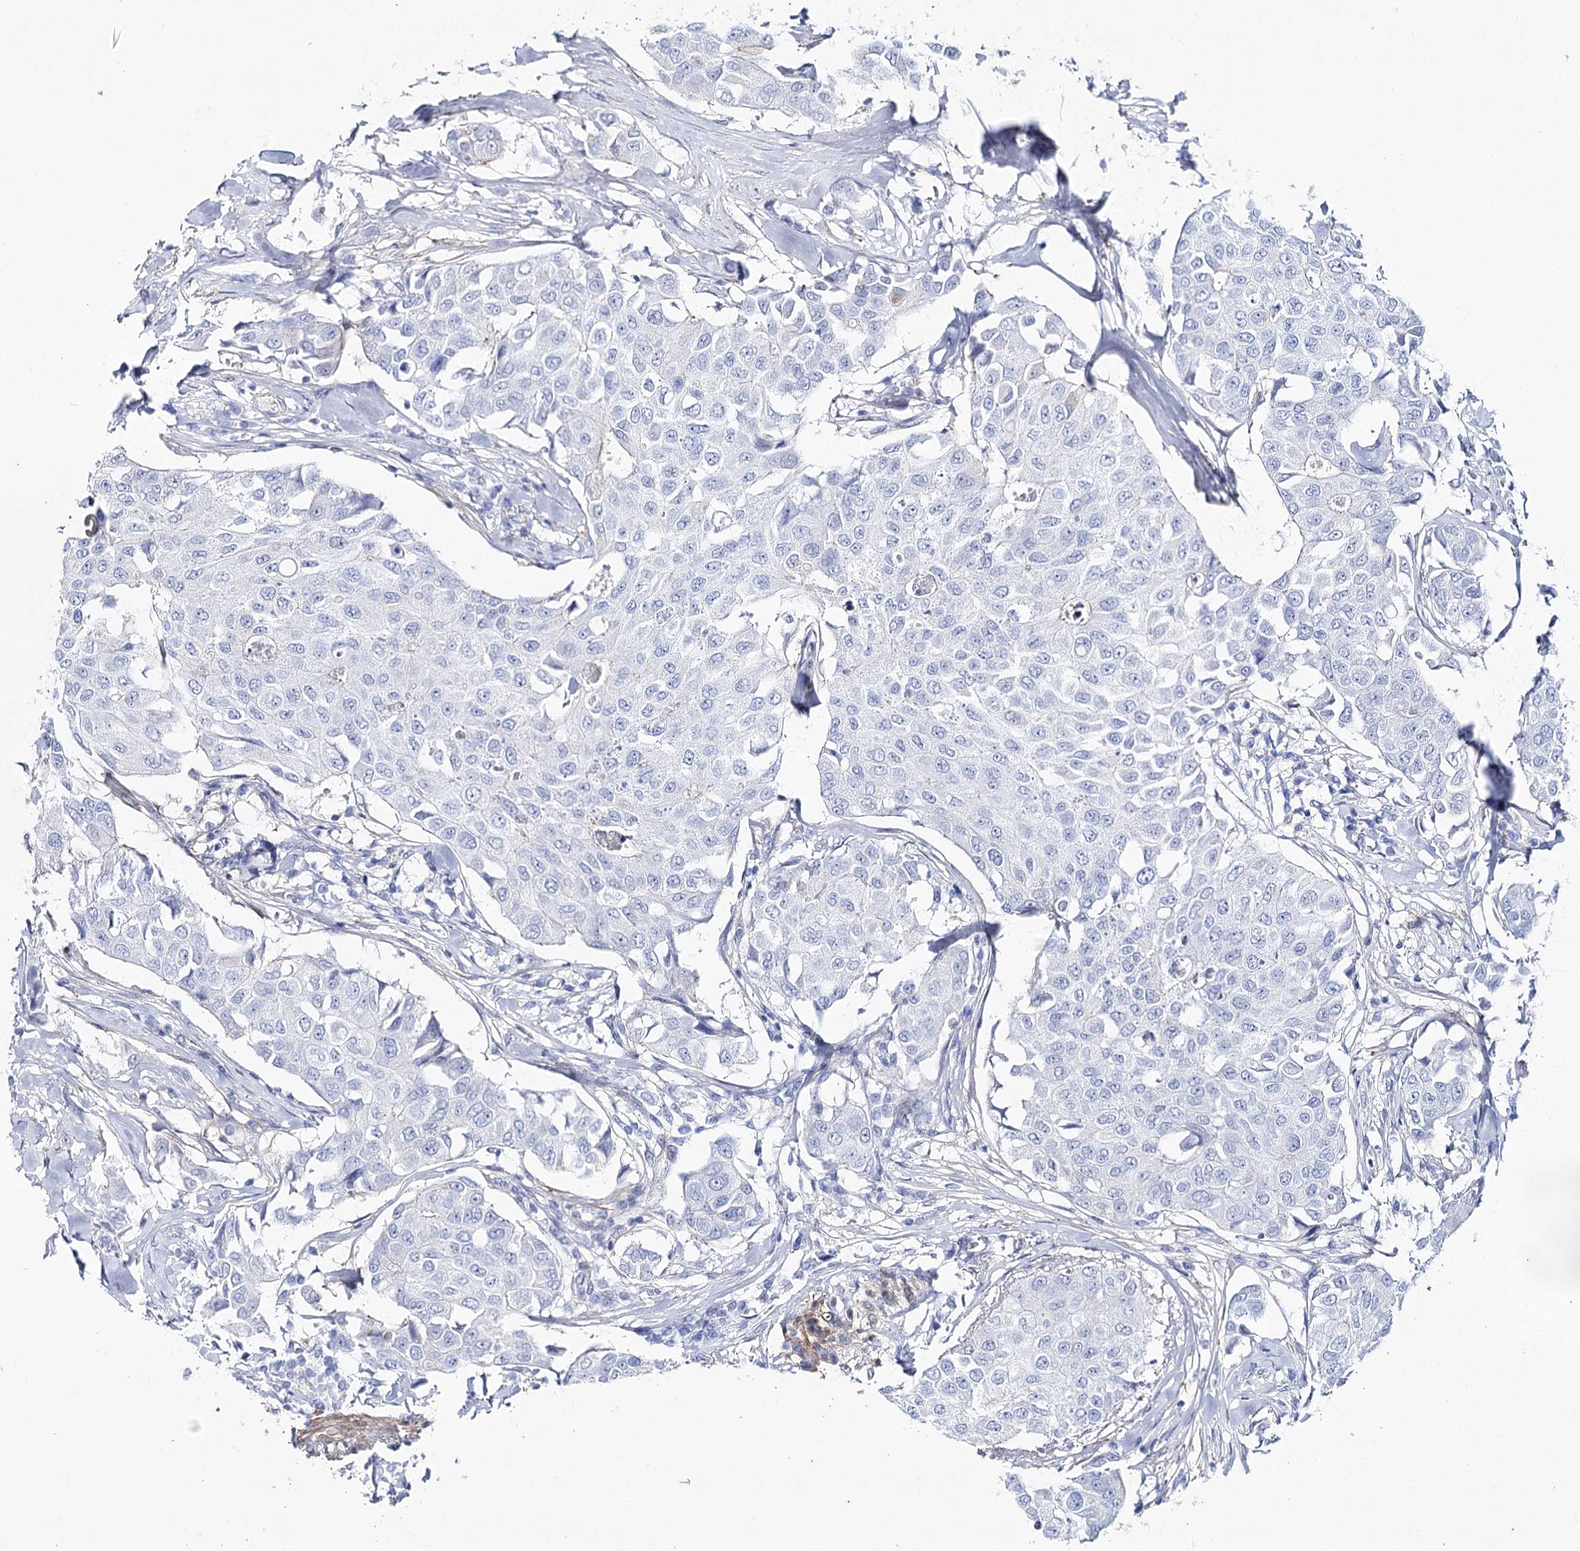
{"staining": {"intensity": "negative", "quantity": "none", "location": "none"}, "tissue": "breast cancer", "cell_type": "Tumor cells", "image_type": "cancer", "snomed": [{"axis": "morphology", "description": "Duct carcinoma"}, {"axis": "topography", "description": "Breast"}], "caption": "IHC image of breast infiltrating ductal carcinoma stained for a protein (brown), which reveals no staining in tumor cells.", "gene": "ANKRD23", "patient": {"sex": "female", "age": 80}}